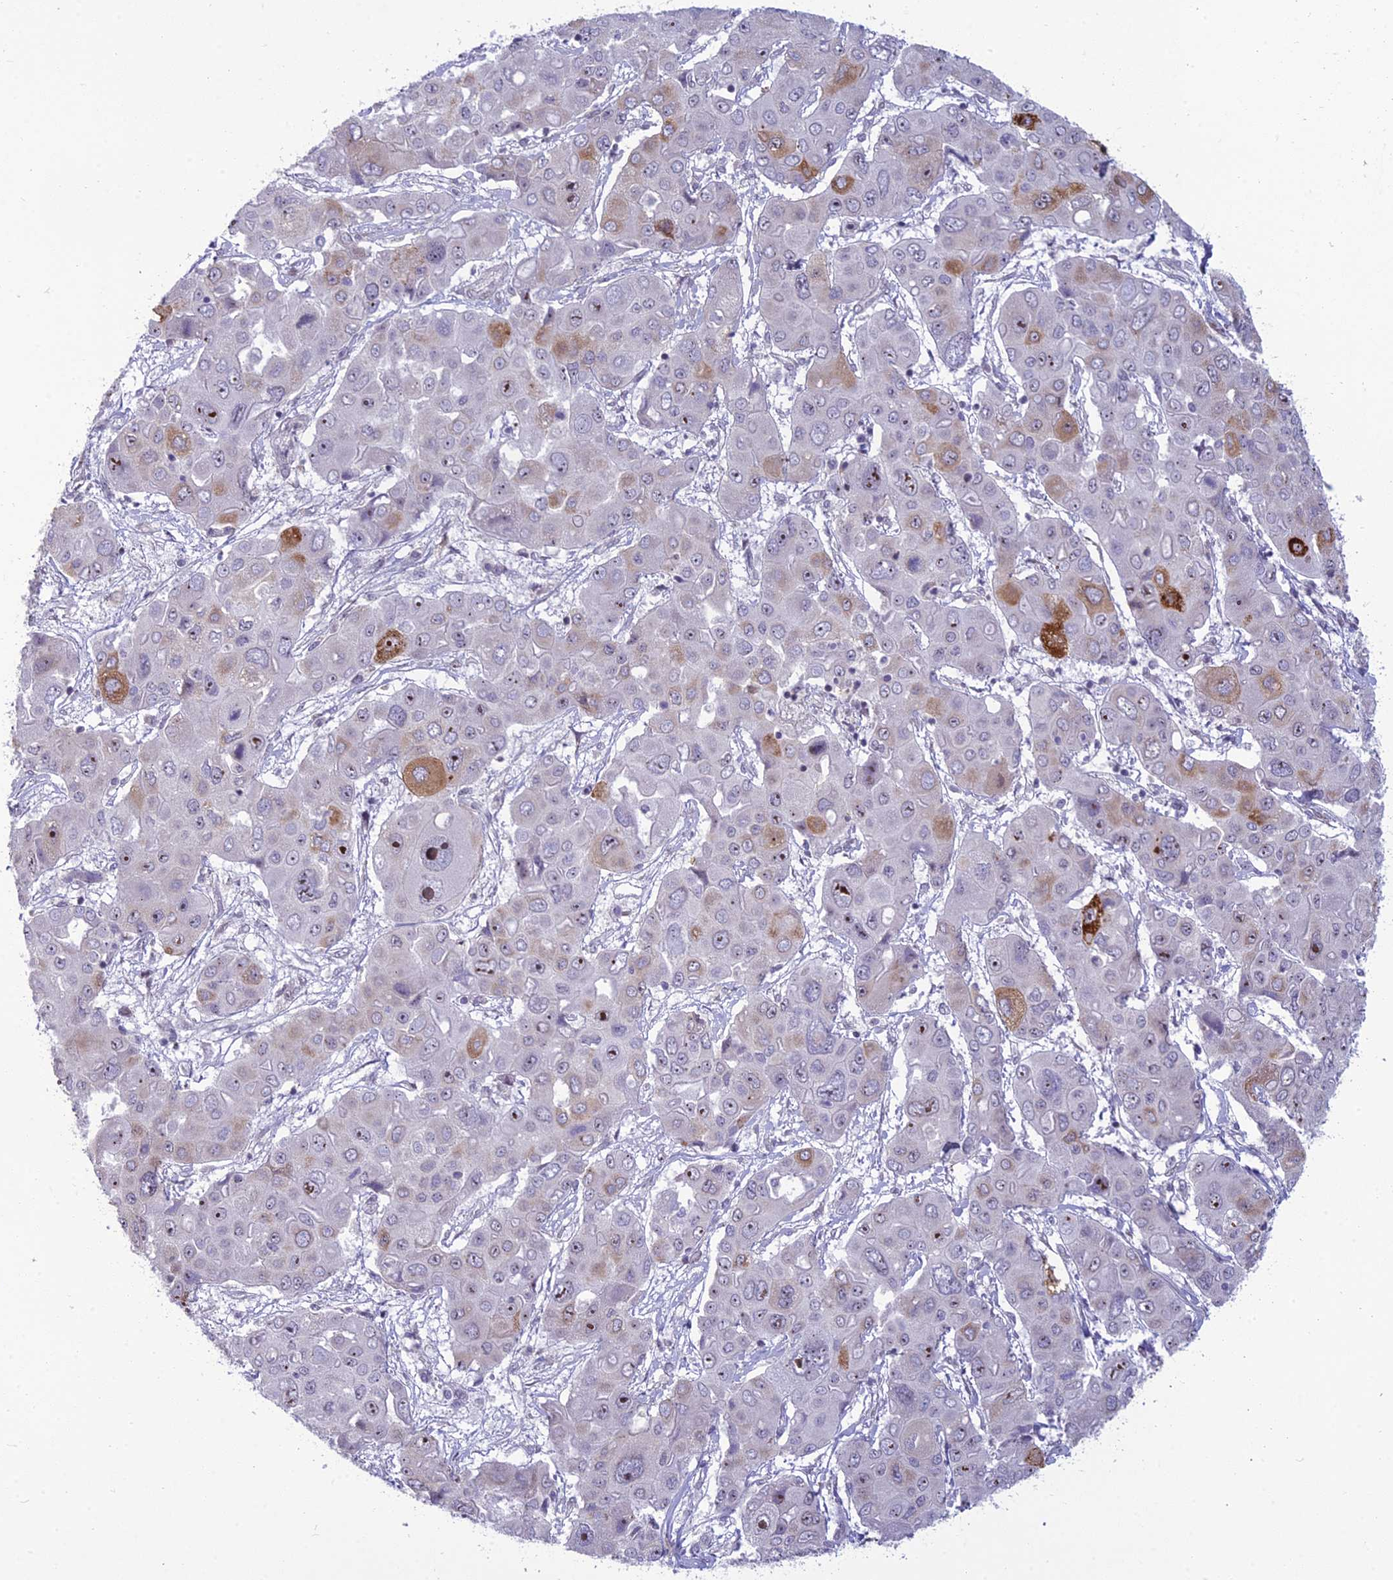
{"staining": {"intensity": "moderate", "quantity": "25%-75%", "location": "cytoplasmic/membranous,nuclear"}, "tissue": "liver cancer", "cell_type": "Tumor cells", "image_type": "cancer", "snomed": [{"axis": "morphology", "description": "Cholangiocarcinoma"}, {"axis": "topography", "description": "Liver"}], "caption": "There is medium levels of moderate cytoplasmic/membranous and nuclear positivity in tumor cells of liver cancer, as demonstrated by immunohistochemical staining (brown color).", "gene": "DTX2", "patient": {"sex": "male", "age": 67}}